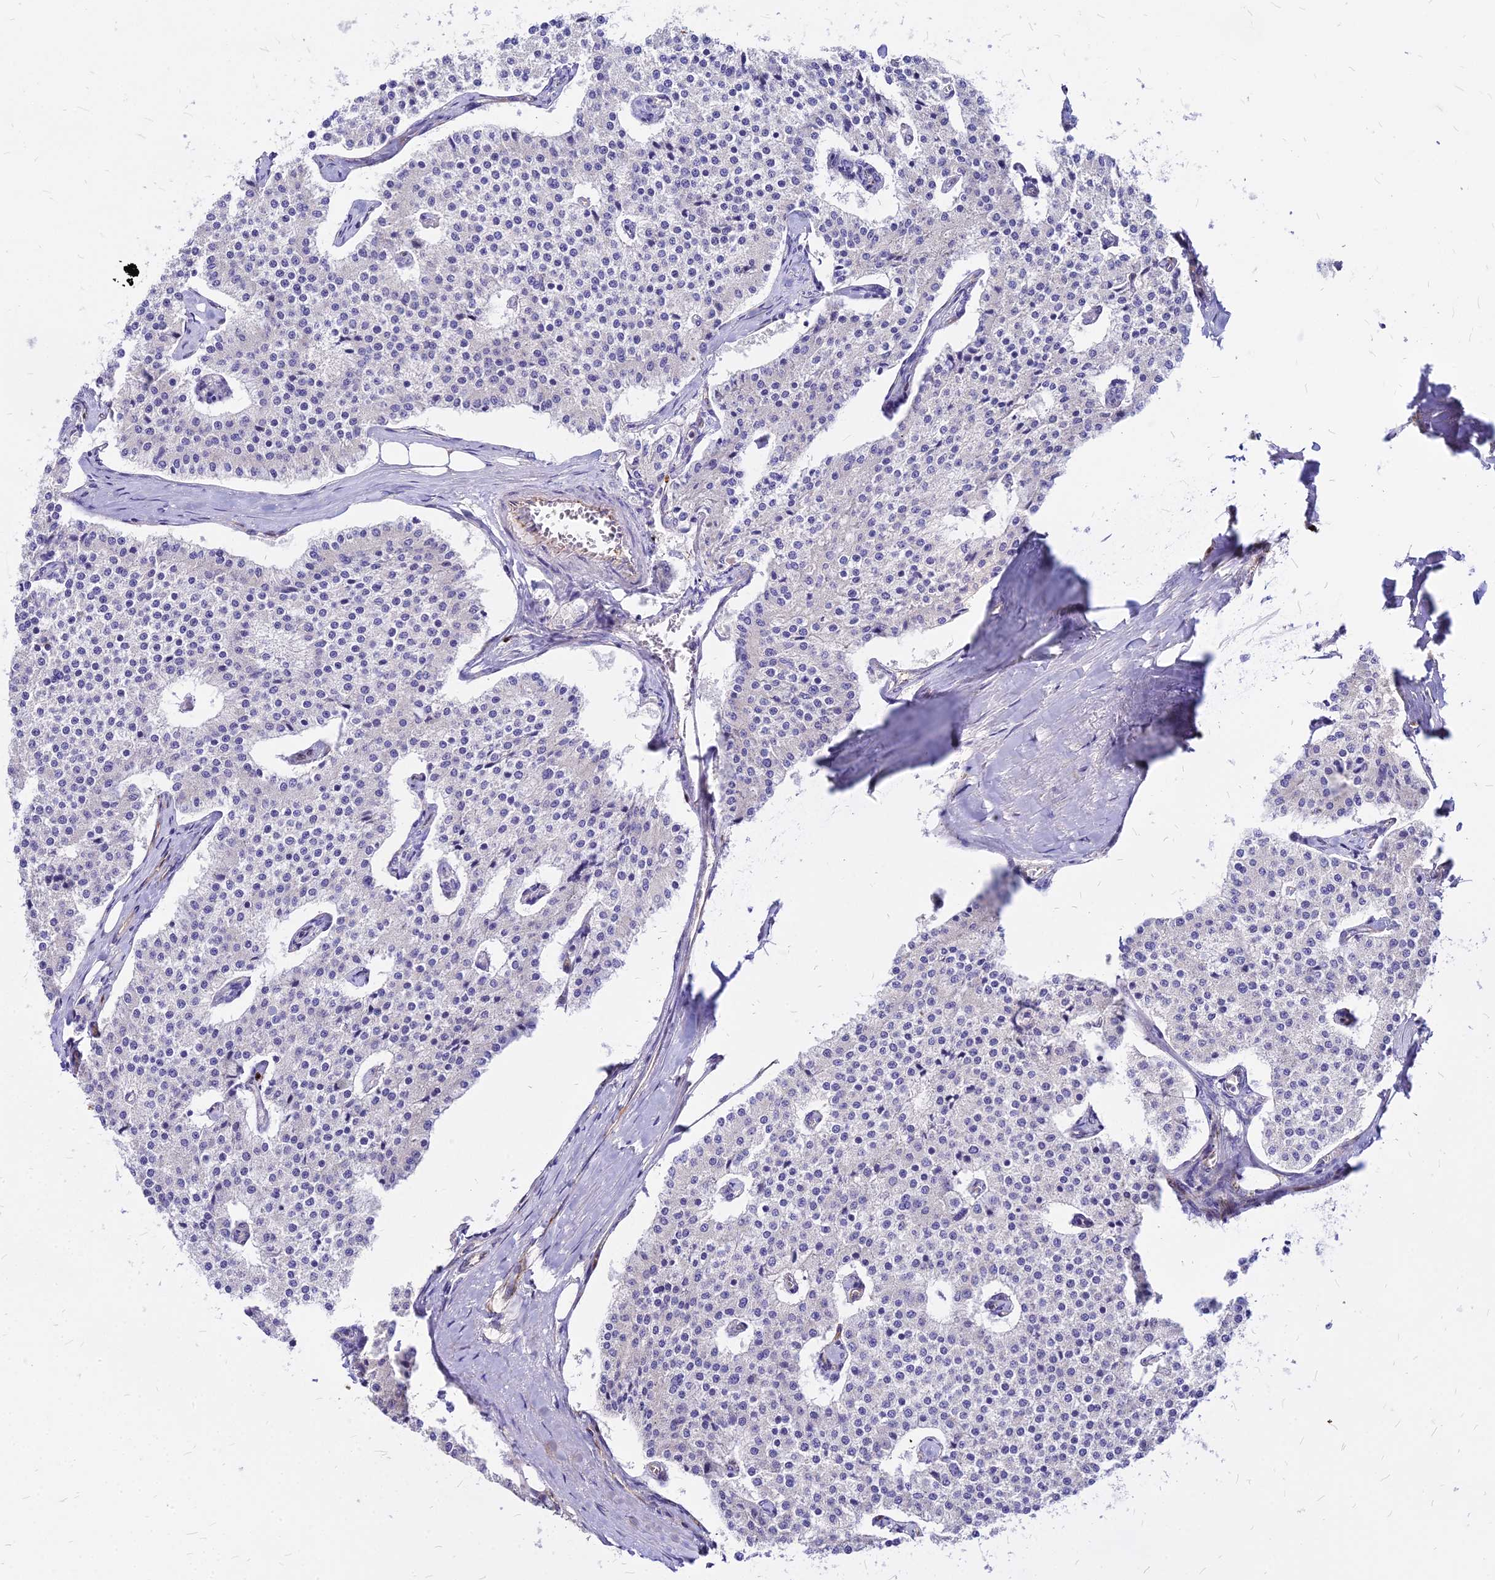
{"staining": {"intensity": "negative", "quantity": "none", "location": "none"}, "tissue": "carcinoid", "cell_type": "Tumor cells", "image_type": "cancer", "snomed": [{"axis": "morphology", "description": "Carcinoid, malignant, NOS"}, {"axis": "topography", "description": "Colon"}], "caption": "DAB immunohistochemical staining of human malignant carcinoid reveals no significant expression in tumor cells. The staining was performed using DAB (3,3'-diaminobenzidine) to visualize the protein expression in brown, while the nuclei were stained in blue with hematoxylin (Magnification: 20x).", "gene": "COMMD10", "patient": {"sex": "female", "age": 52}}